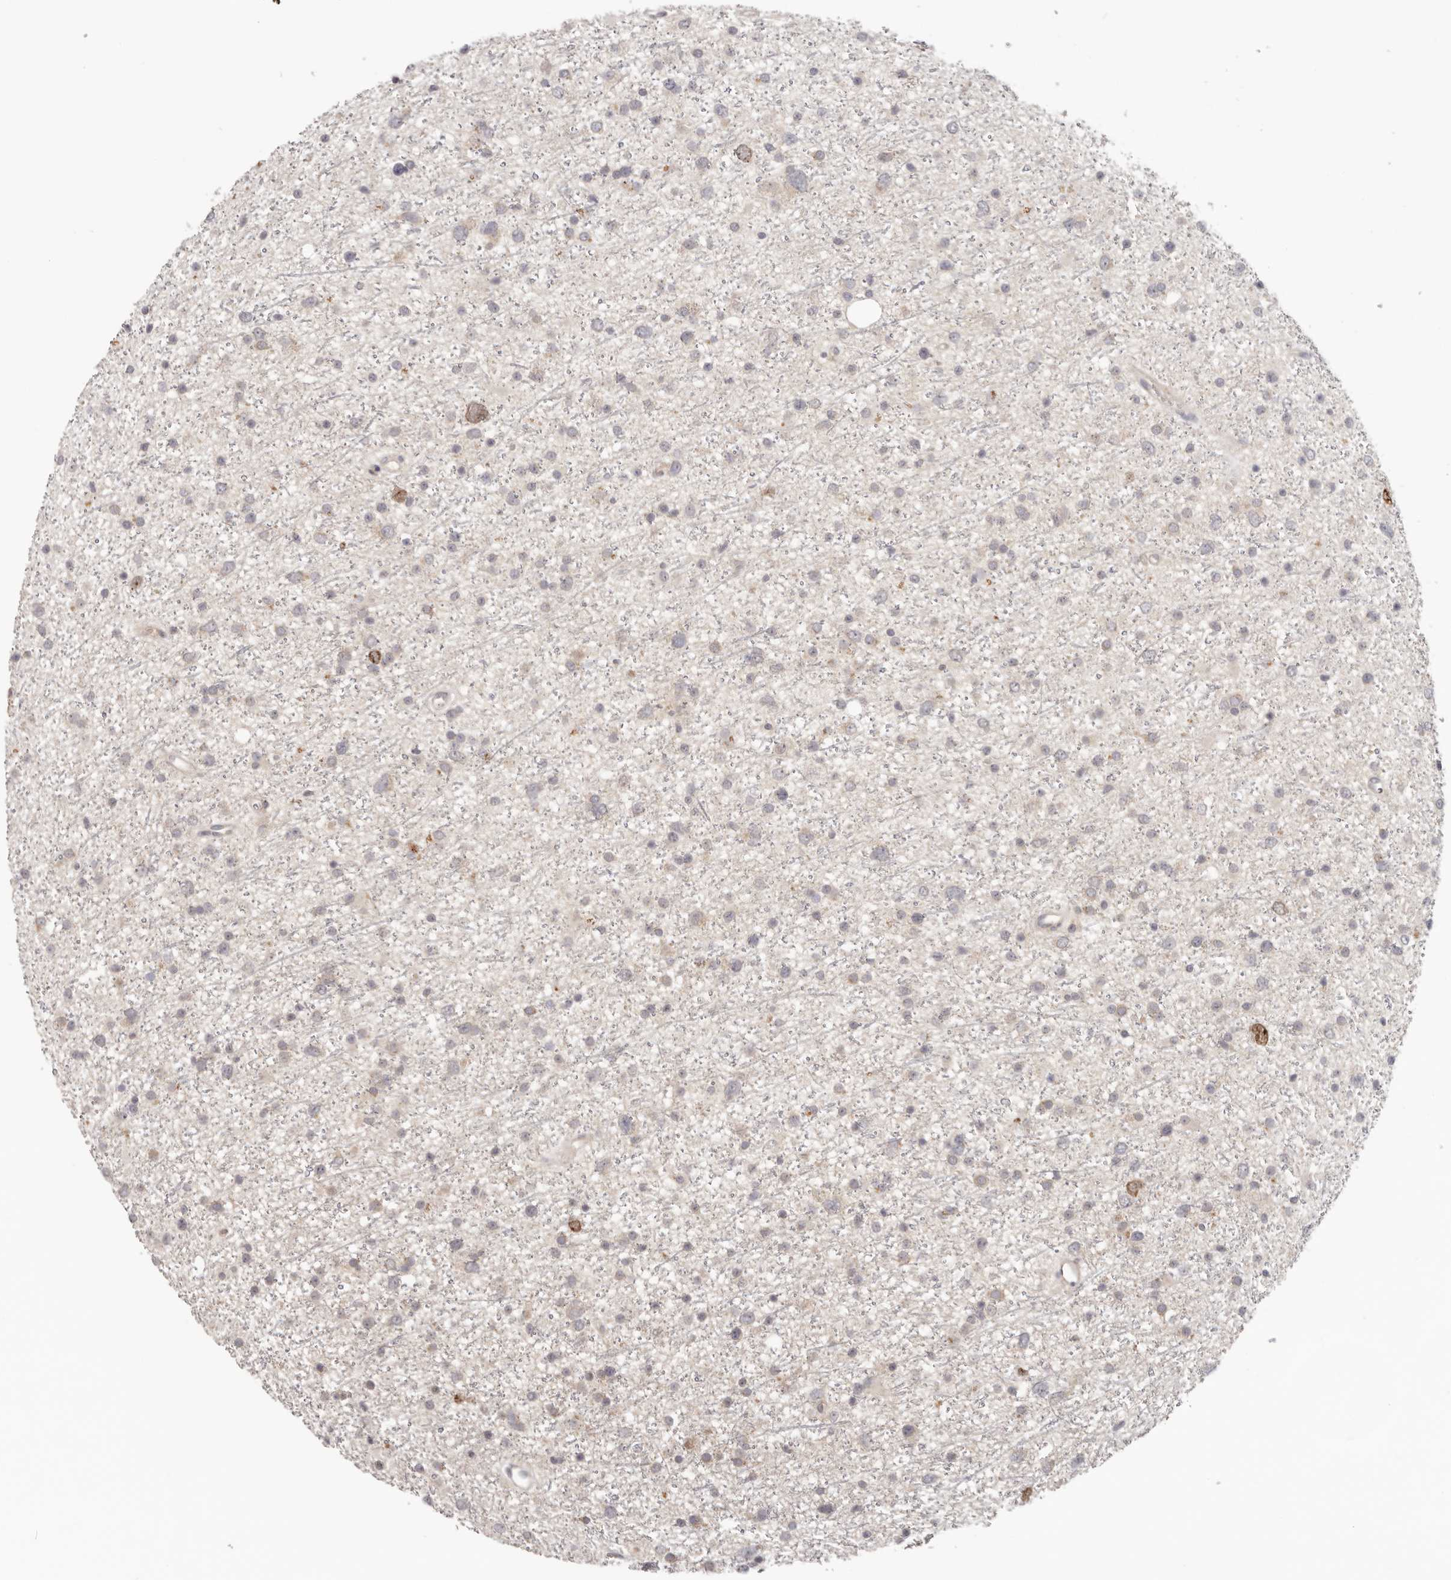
{"staining": {"intensity": "weak", "quantity": "<25%", "location": "cytoplasmic/membranous"}, "tissue": "glioma", "cell_type": "Tumor cells", "image_type": "cancer", "snomed": [{"axis": "morphology", "description": "Glioma, malignant, Low grade"}, {"axis": "topography", "description": "Cerebral cortex"}], "caption": "This is an immunohistochemistry photomicrograph of low-grade glioma (malignant). There is no staining in tumor cells.", "gene": "CCDC190", "patient": {"sex": "female", "age": 39}}